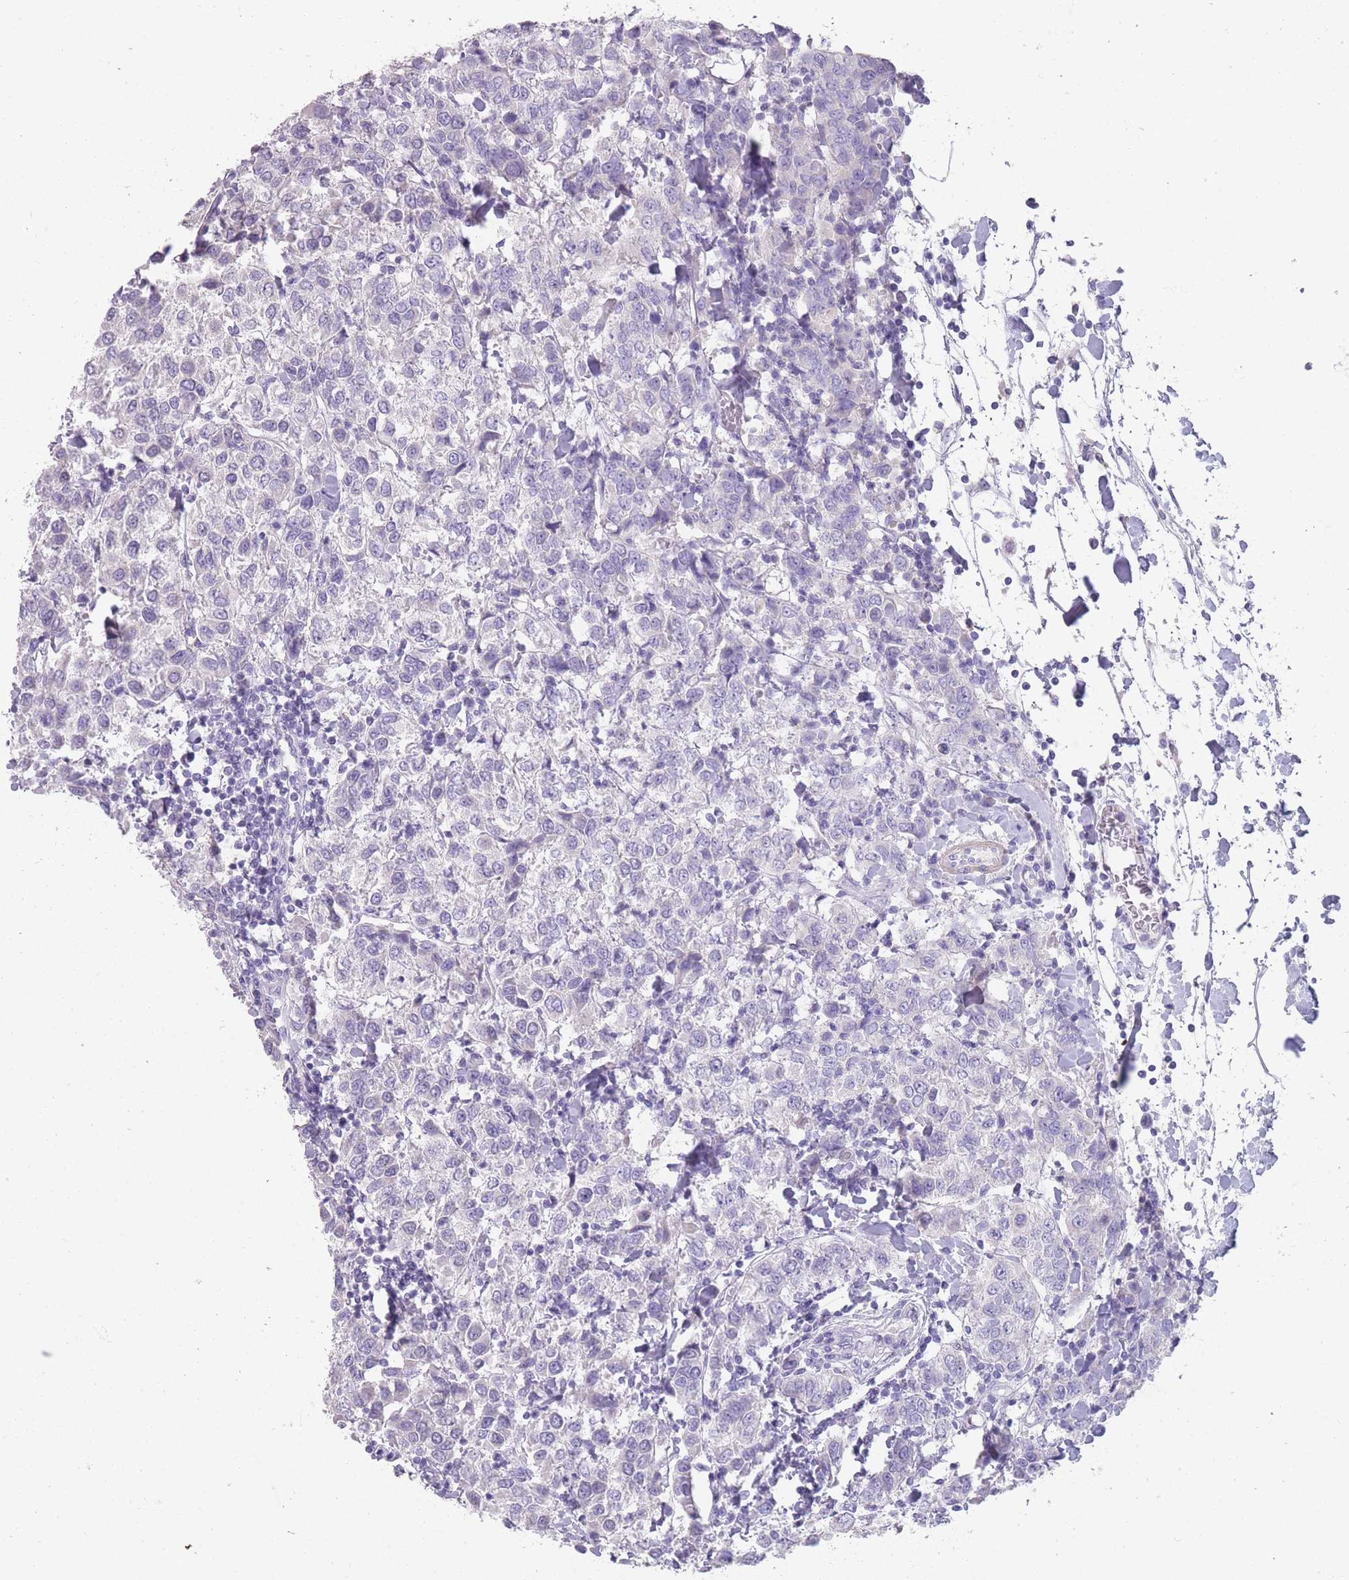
{"staining": {"intensity": "negative", "quantity": "none", "location": "none"}, "tissue": "breast cancer", "cell_type": "Tumor cells", "image_type": "cancer", "snomed": [{"axis": "morphology", "description": "Duct carcinoma"}, {"axis": "topography", "description": "Breast"}], "caption": "Immunohistochemistry of human breast intraductal carcinoma demonstrates no expression in tumor cells. The staining is performed using DAB brown chromogen with nuclei counter-stained in using hematoxylin.", "gene": "RHBG", "patient": {"sex": "female", "age": 55}}